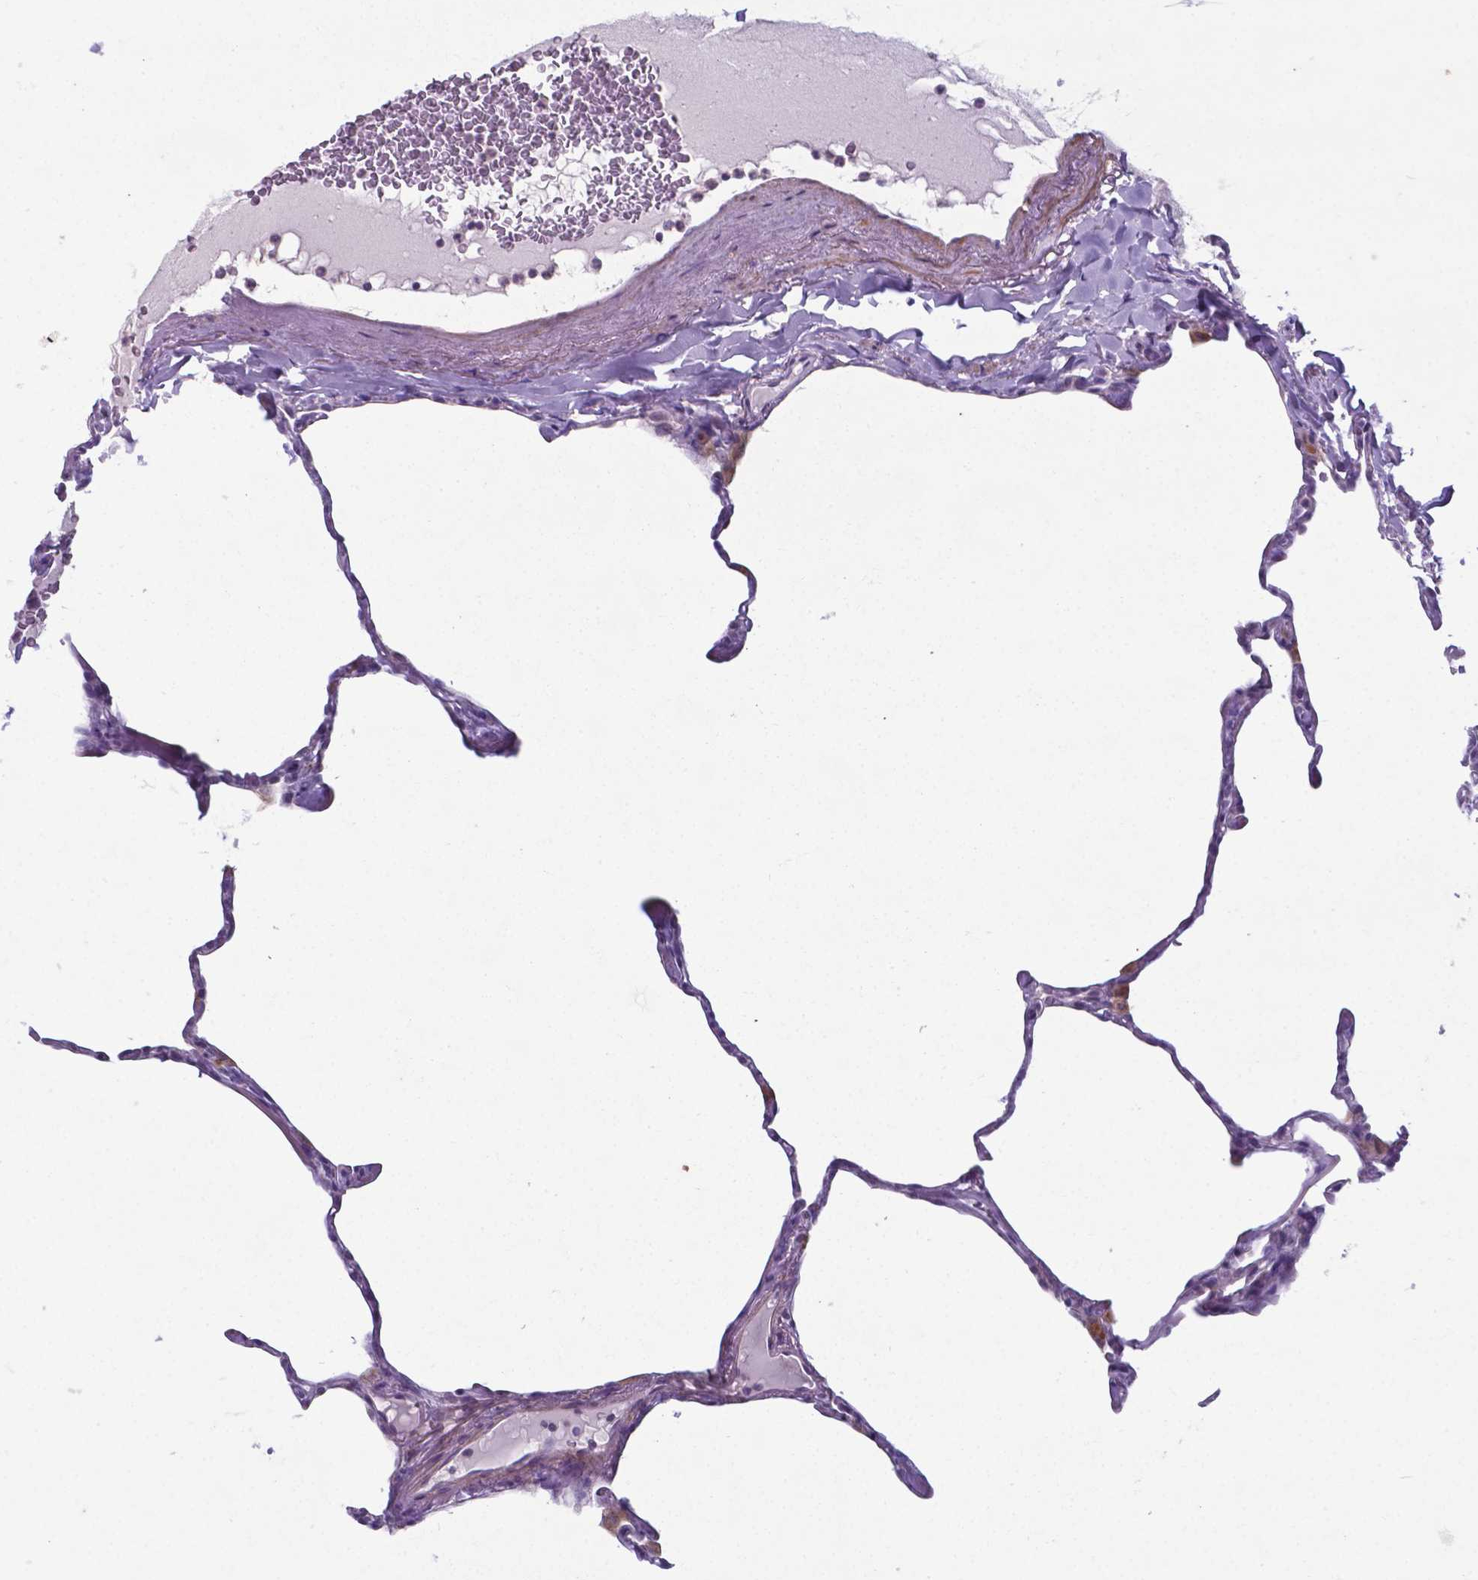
{"staining": {"intensity": "negative", "quantity": "none", "location": "none"}, "tissue": "lung", "cell_type": "Alveolar cells", "image_type": "normal", "snomed": [{"axis": "morphology", "description": "Normal tissue, NOS"}, {"axis": "topography", "description": "Lung"}], "caption": "Protein analysis of unremarkable lung exhibits no significant positivity in alveolar cells.", "gene": "AP5B1", "patient": {"sex": "male", "age": 65}}